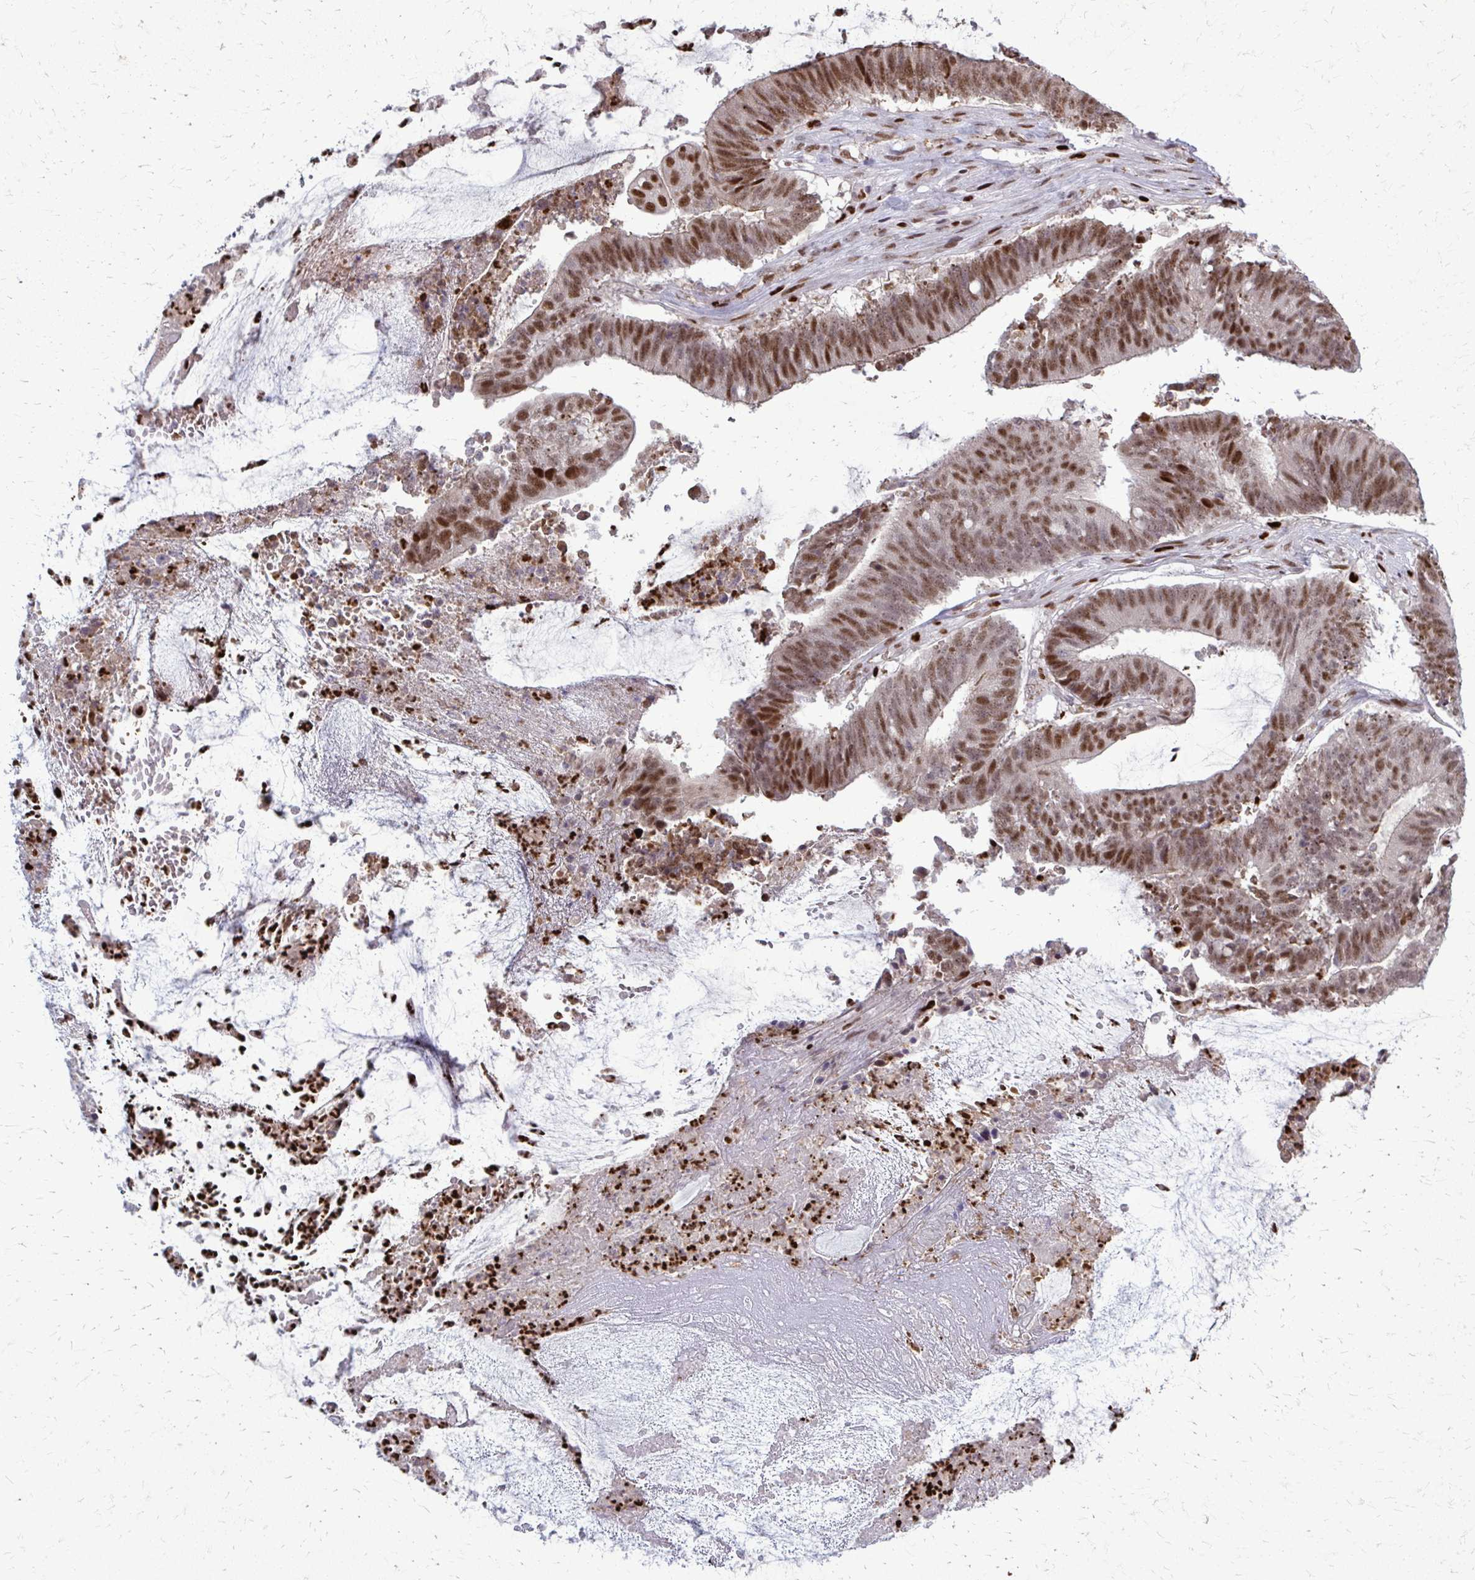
{"staining": {"intensity": "moderate", "quantity": ">75%", "location": "nuclear"}, "tissue": "colorectal cancer", "cell_type": "Tumor cells", "image_type": "cancer", "snomed": [{"axis": "morphology", "description": "Adenocarcinoma, NOS"}, {"axis": "topography", "description": "Colon"}], "caption": "Adenocarcinoma (colorectal) stained with a brown dye shows moderate nuclear positive staining in approximately >75% of tumor cells.", "gene": "ZNF559", "patient": {"sex": "female", "age": 43}}